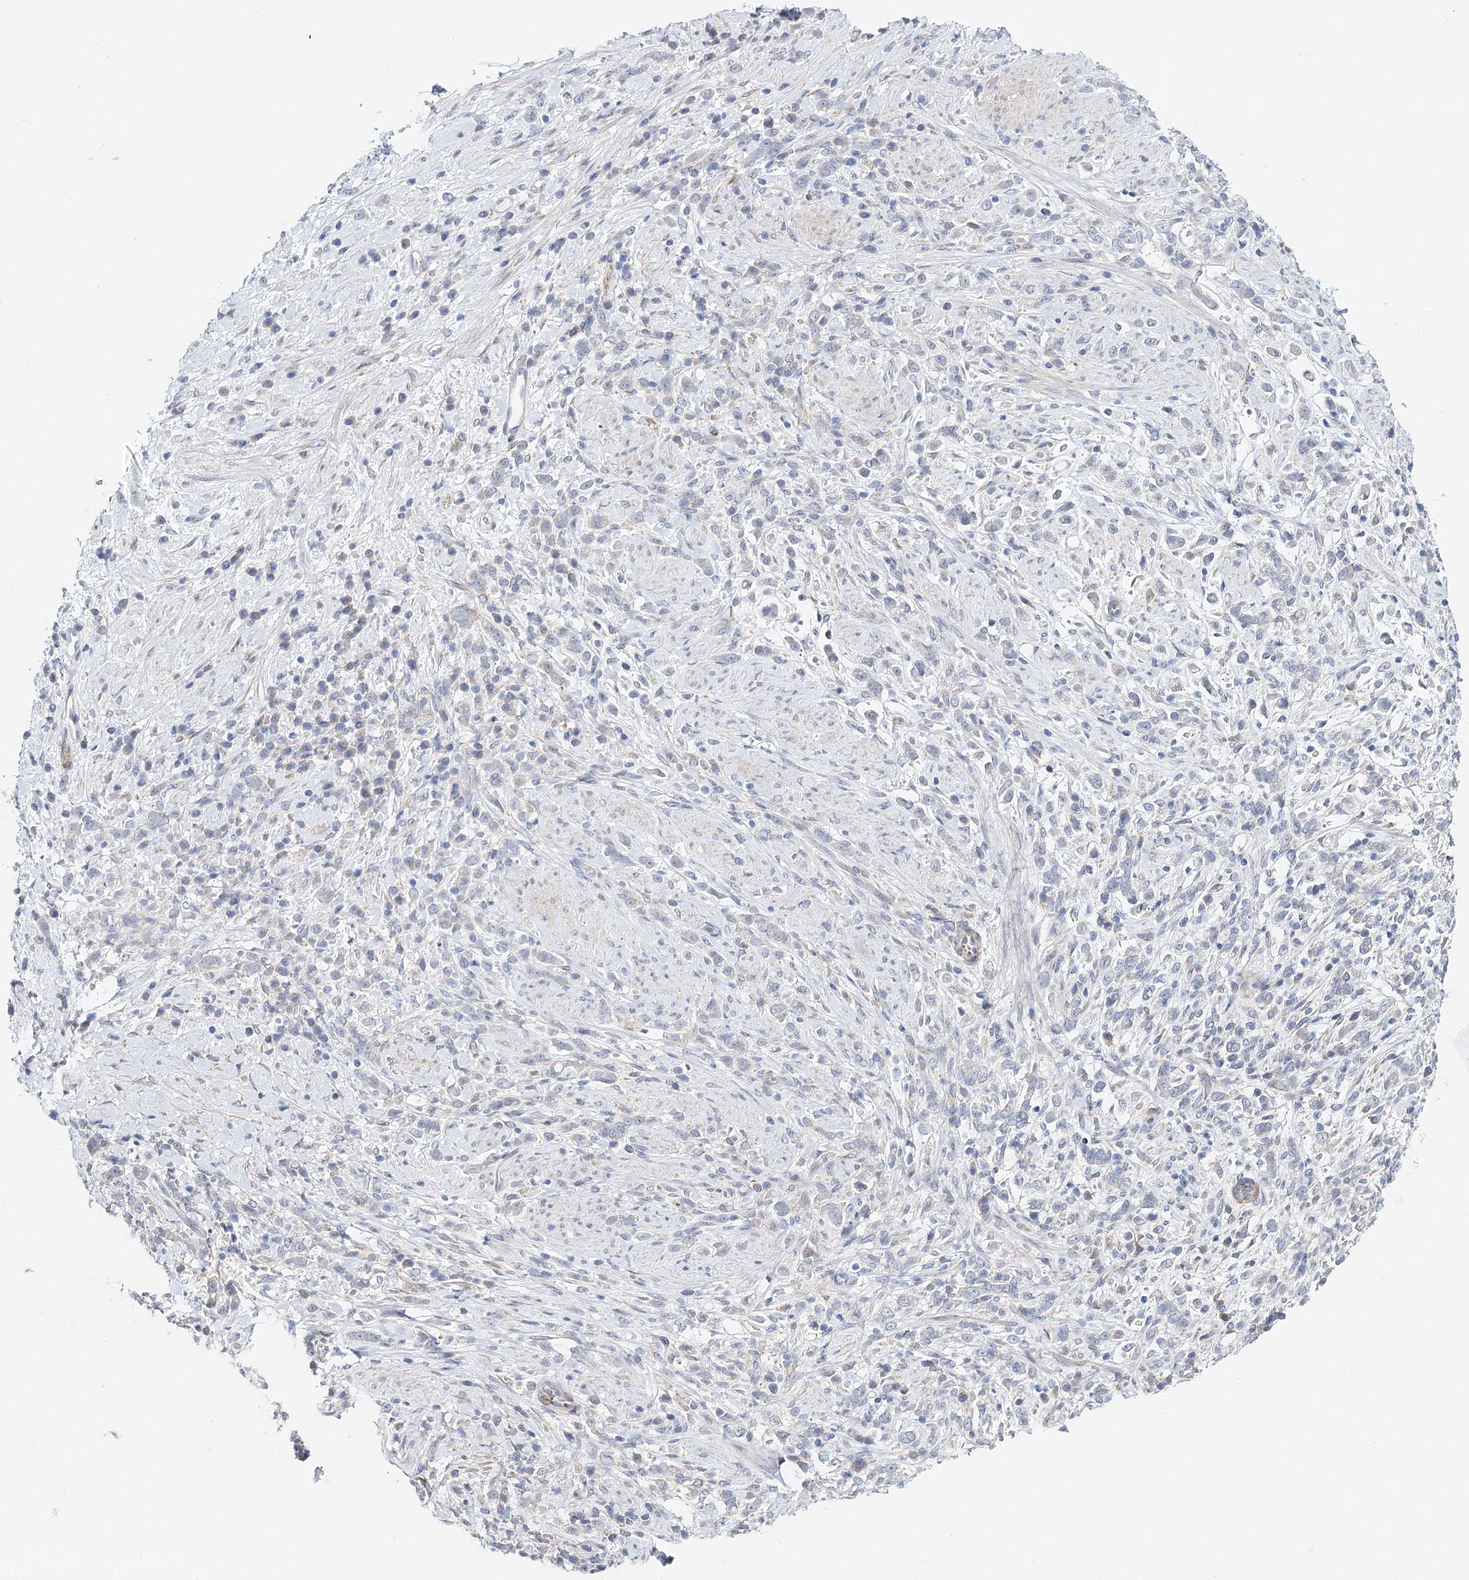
{"staining": {"intensity": "negative", "quantity": "none", "location": "none"}, "tissue": "stomach cancer", "cell_type": "Tumor cells", "image_type": "cancer", "snomed": [{"axis": "morphology", "description": "Adenocarcinoma, NOS"}, {"axis": "topography", "description": "Stomach"}], "caption": "Immunohistochemistry photomicrograph of neoplastic tissue: human stomach cancer stained with DAB (3,3'-diaminobenzidine) exhibits no significant protein positivity in tumor cells. (DAB (3,3'-diaminobenzidine) immunohistochemistry (IHC) with hematoxylin counter stain).", "gene": "TEX12", "patient": {"sex": "female", "age": 60}}